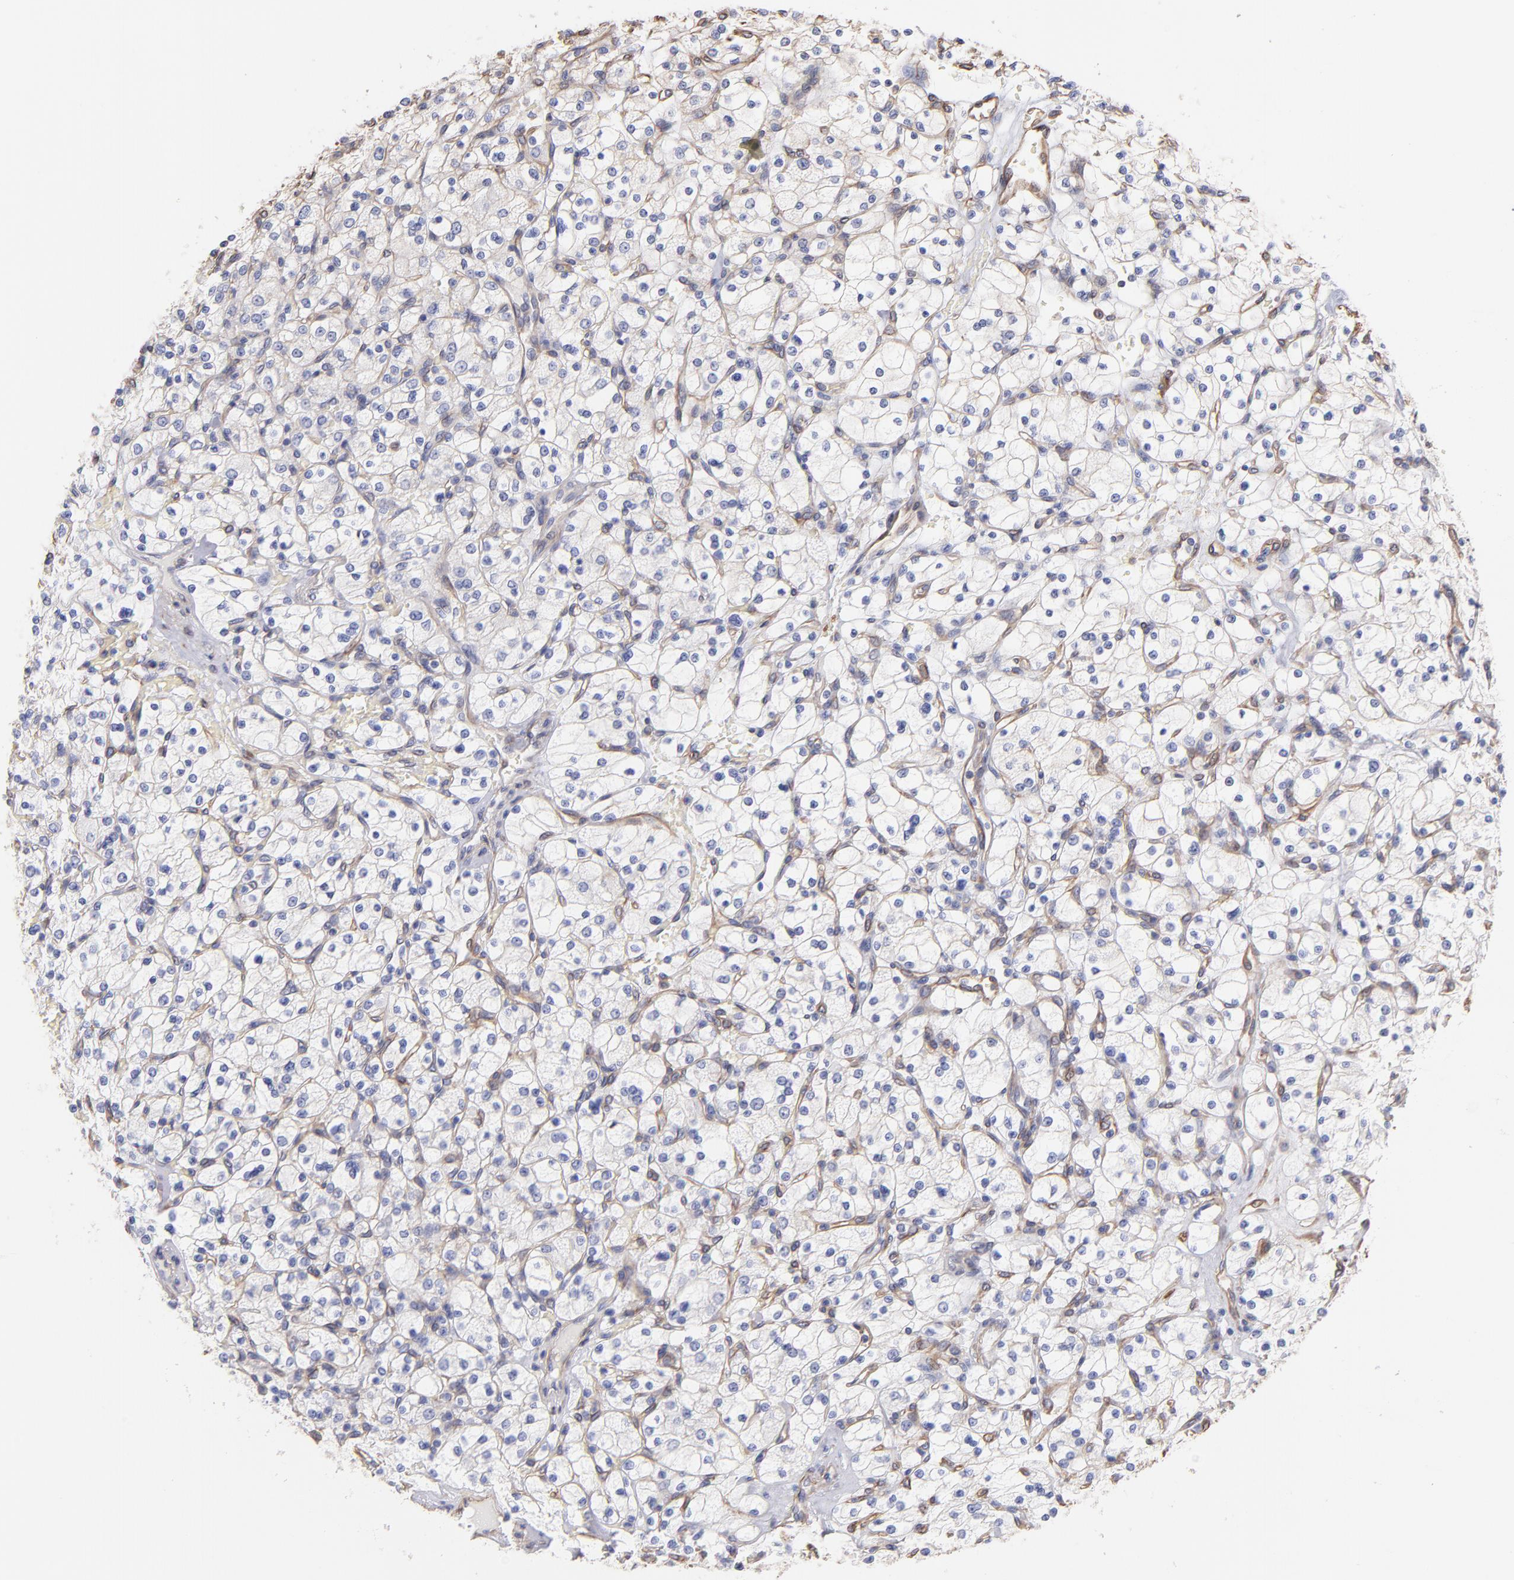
{"staining": {"intensity": "moderate", "quantity": ">75%", "location": "cytoplasmic/membranous"}, "tissue": "renal cancer", "cell_type": "Tumor cells", "image_type": "cancer", "snomed": [{"axis": "morphology", "description": "Adenocarcinoma, NOS"}, {"axis": "topography", "description": "Kidney"}], "caption": "Protein analysis of renal cancer tissue exhibits moderate cytoplasmic/membranous expression in about >75% of tumor cells.", "gene": "PLEC", "patient": {"sex": "female", "age": 83}}